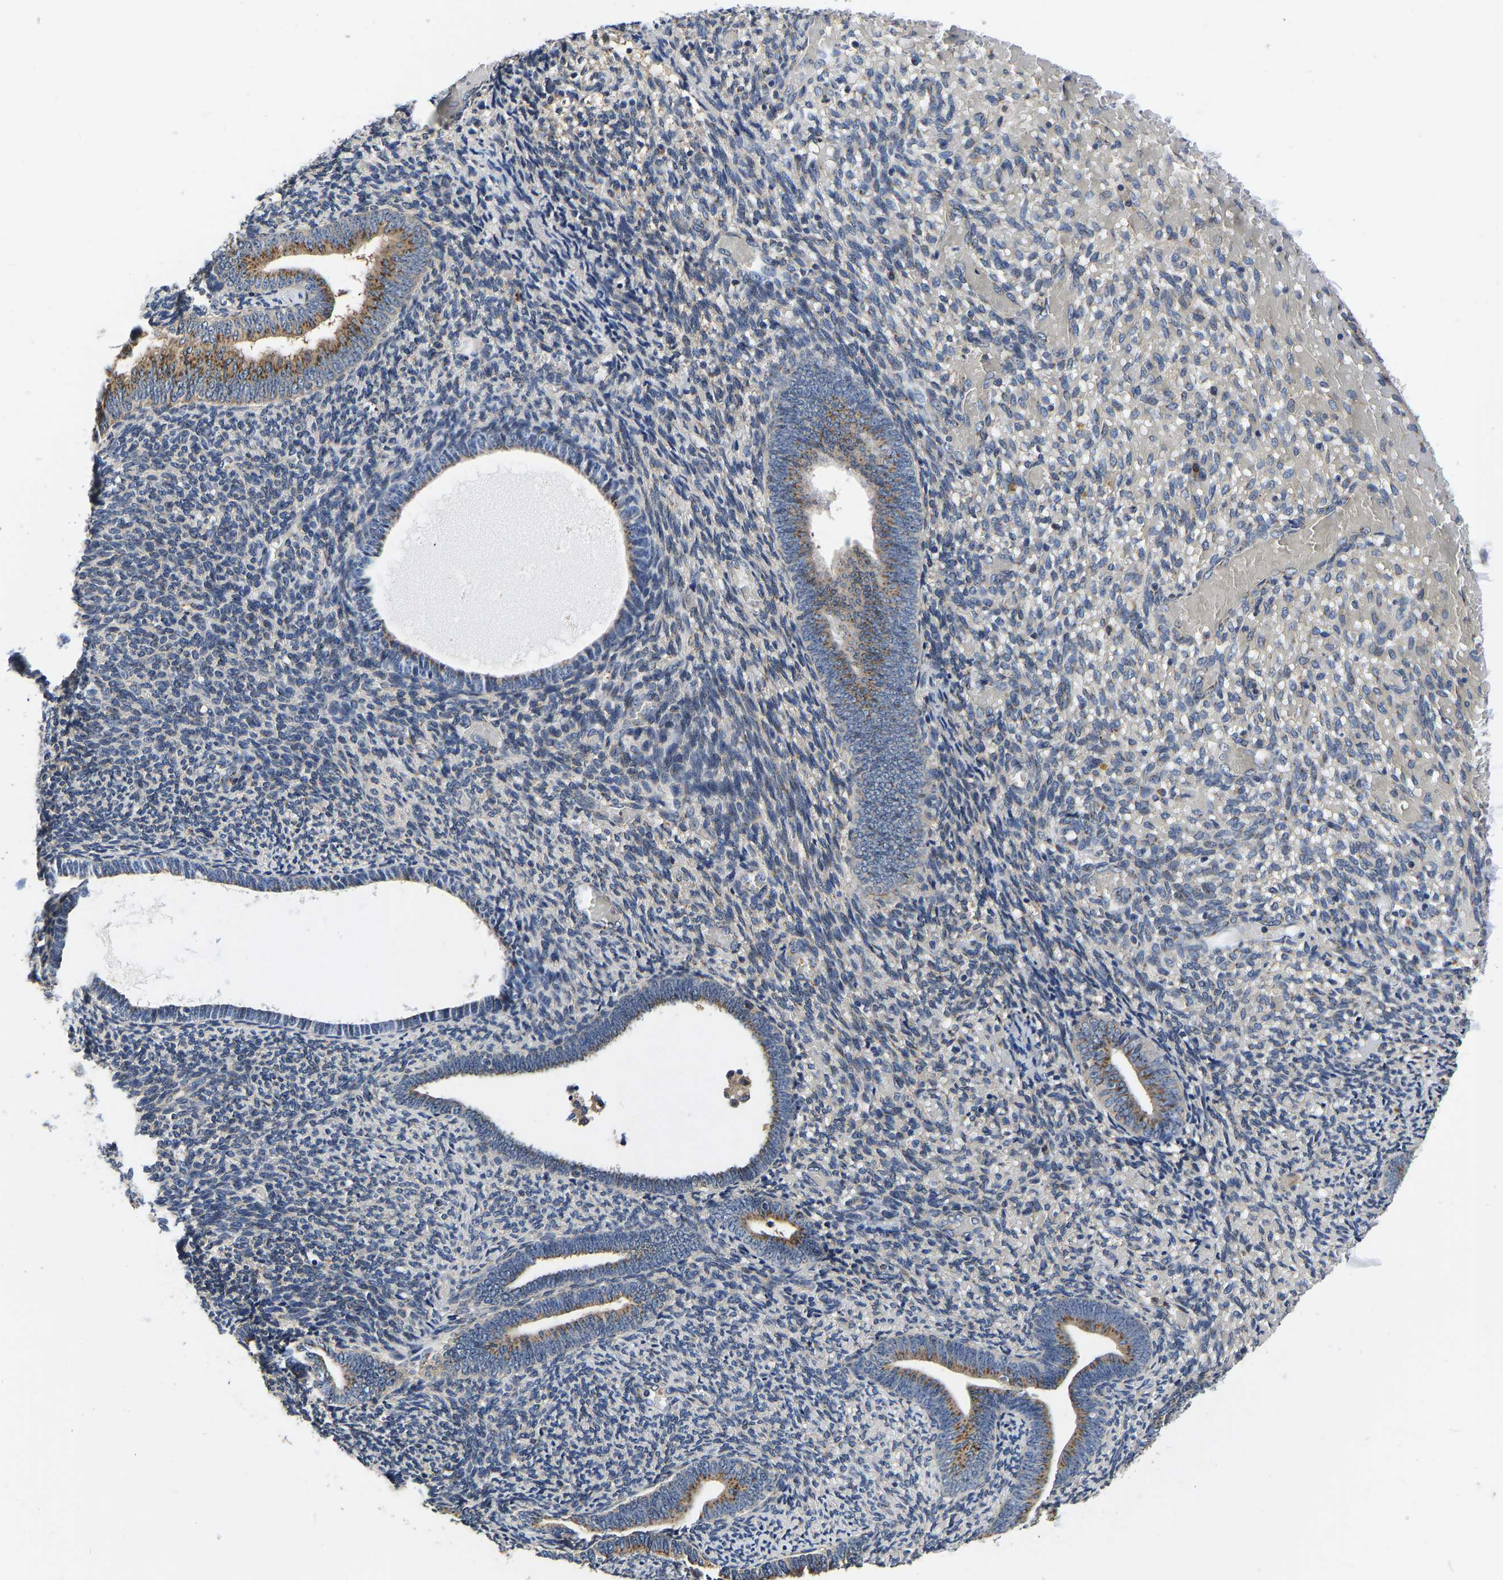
{"staining": {"intensity": "negative", "quantity": "none", "location": "none"}, "tissue": "endometrium", "cell_type": "Cells in endometrial stroma", "image_type": "normal", "snomed": [{"axis": "morphology", "description": "Normal tissue, NOS"}, {"axis": "topography", "description": "Endometrium"}], "caption": "Normal endometrium was stained to show a protein in brown. There is no significant expression in cells in endometrial stroma. (DAB immunohistochemistry, high magnification).", "gene": "RABAC1", "patient": {"sex": "female", "age": 66}}